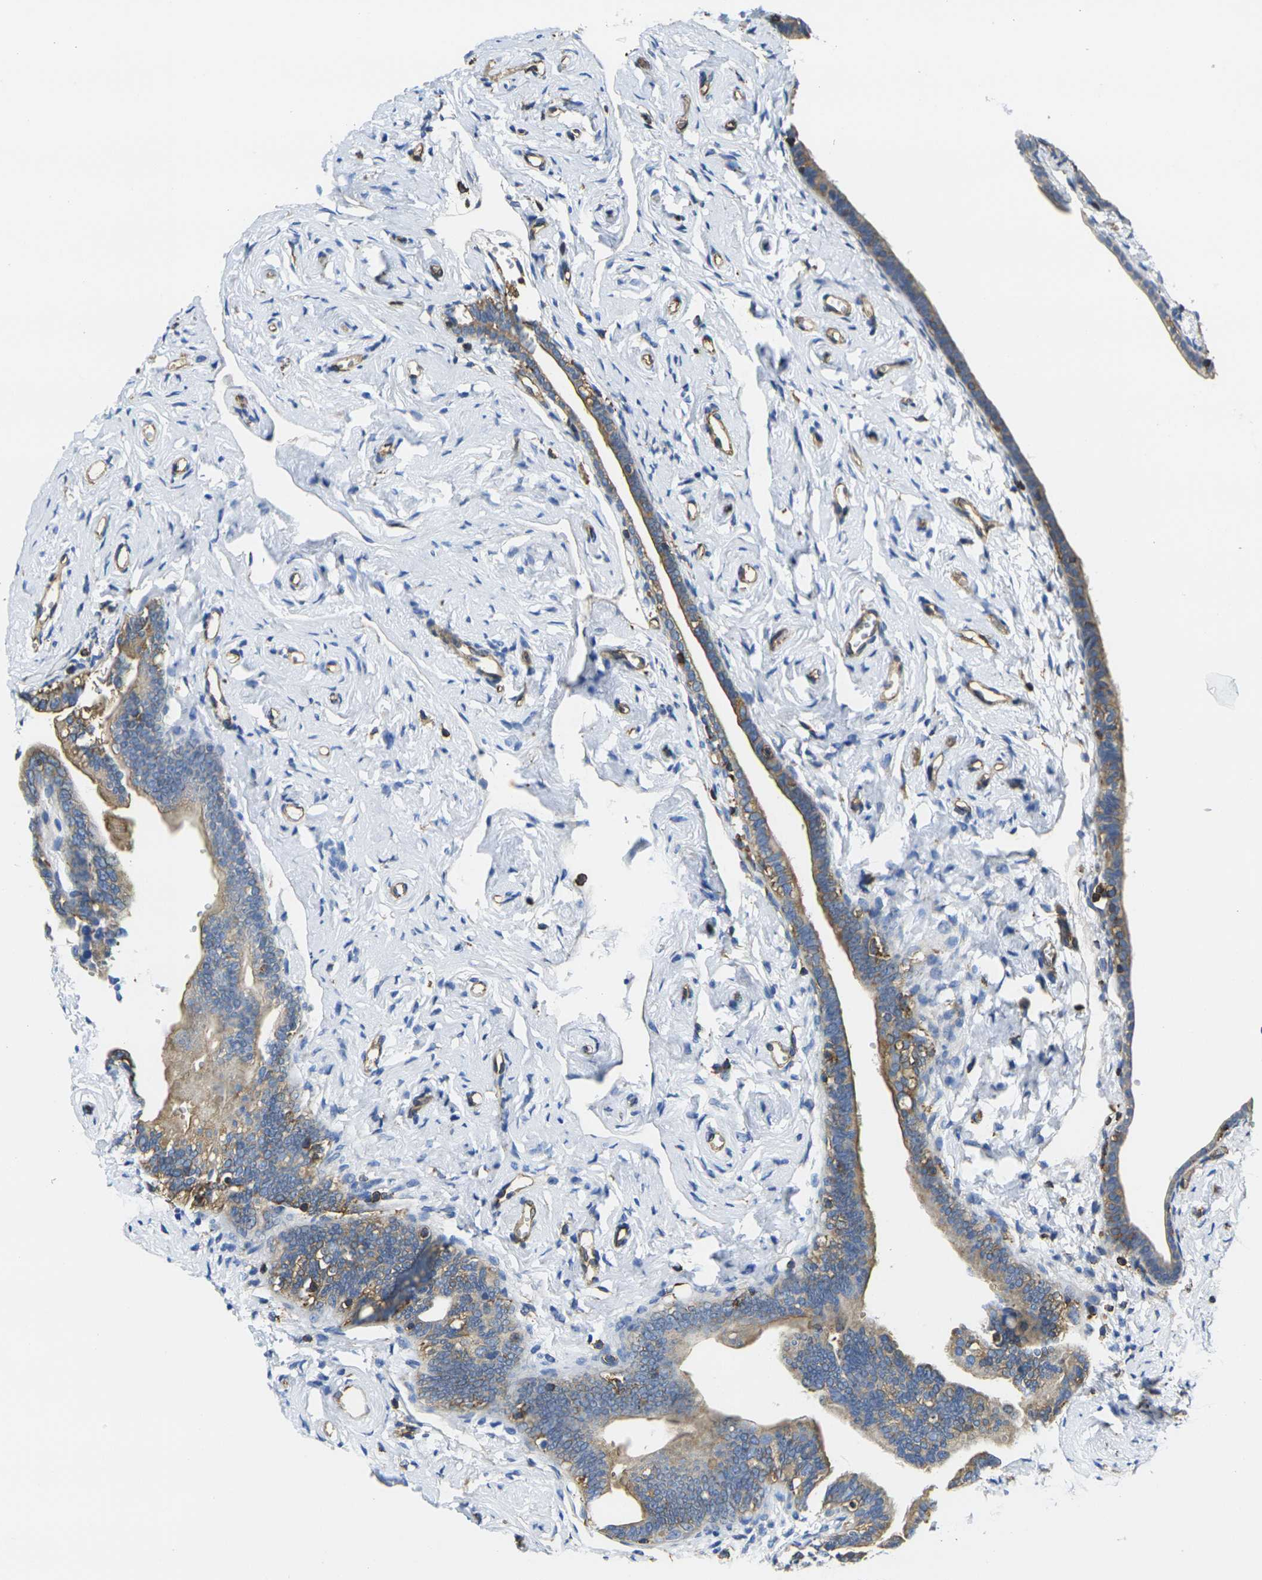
{"staining": {"intensity": "strong", "quantity": ">75%", "location": "cytoplasmic/membranous"}, "tissue": "fallopian tube", "cell_type": "Glandular cells", "image_type": "normal", "snomed": [{"axis": "morphology", "description": "Normal tissue, NOS"}, {"axis": "topography", "description": "Fallopian tube"}], "caption": "Immunohistochemistry of benign human fallopian tube demonstrates high levels of strong cytoplasmic/membranous staining in approximately >75% of glandular cells.", "gene": "FAM110D", "patient": {"sex": "female", "age": 71}}